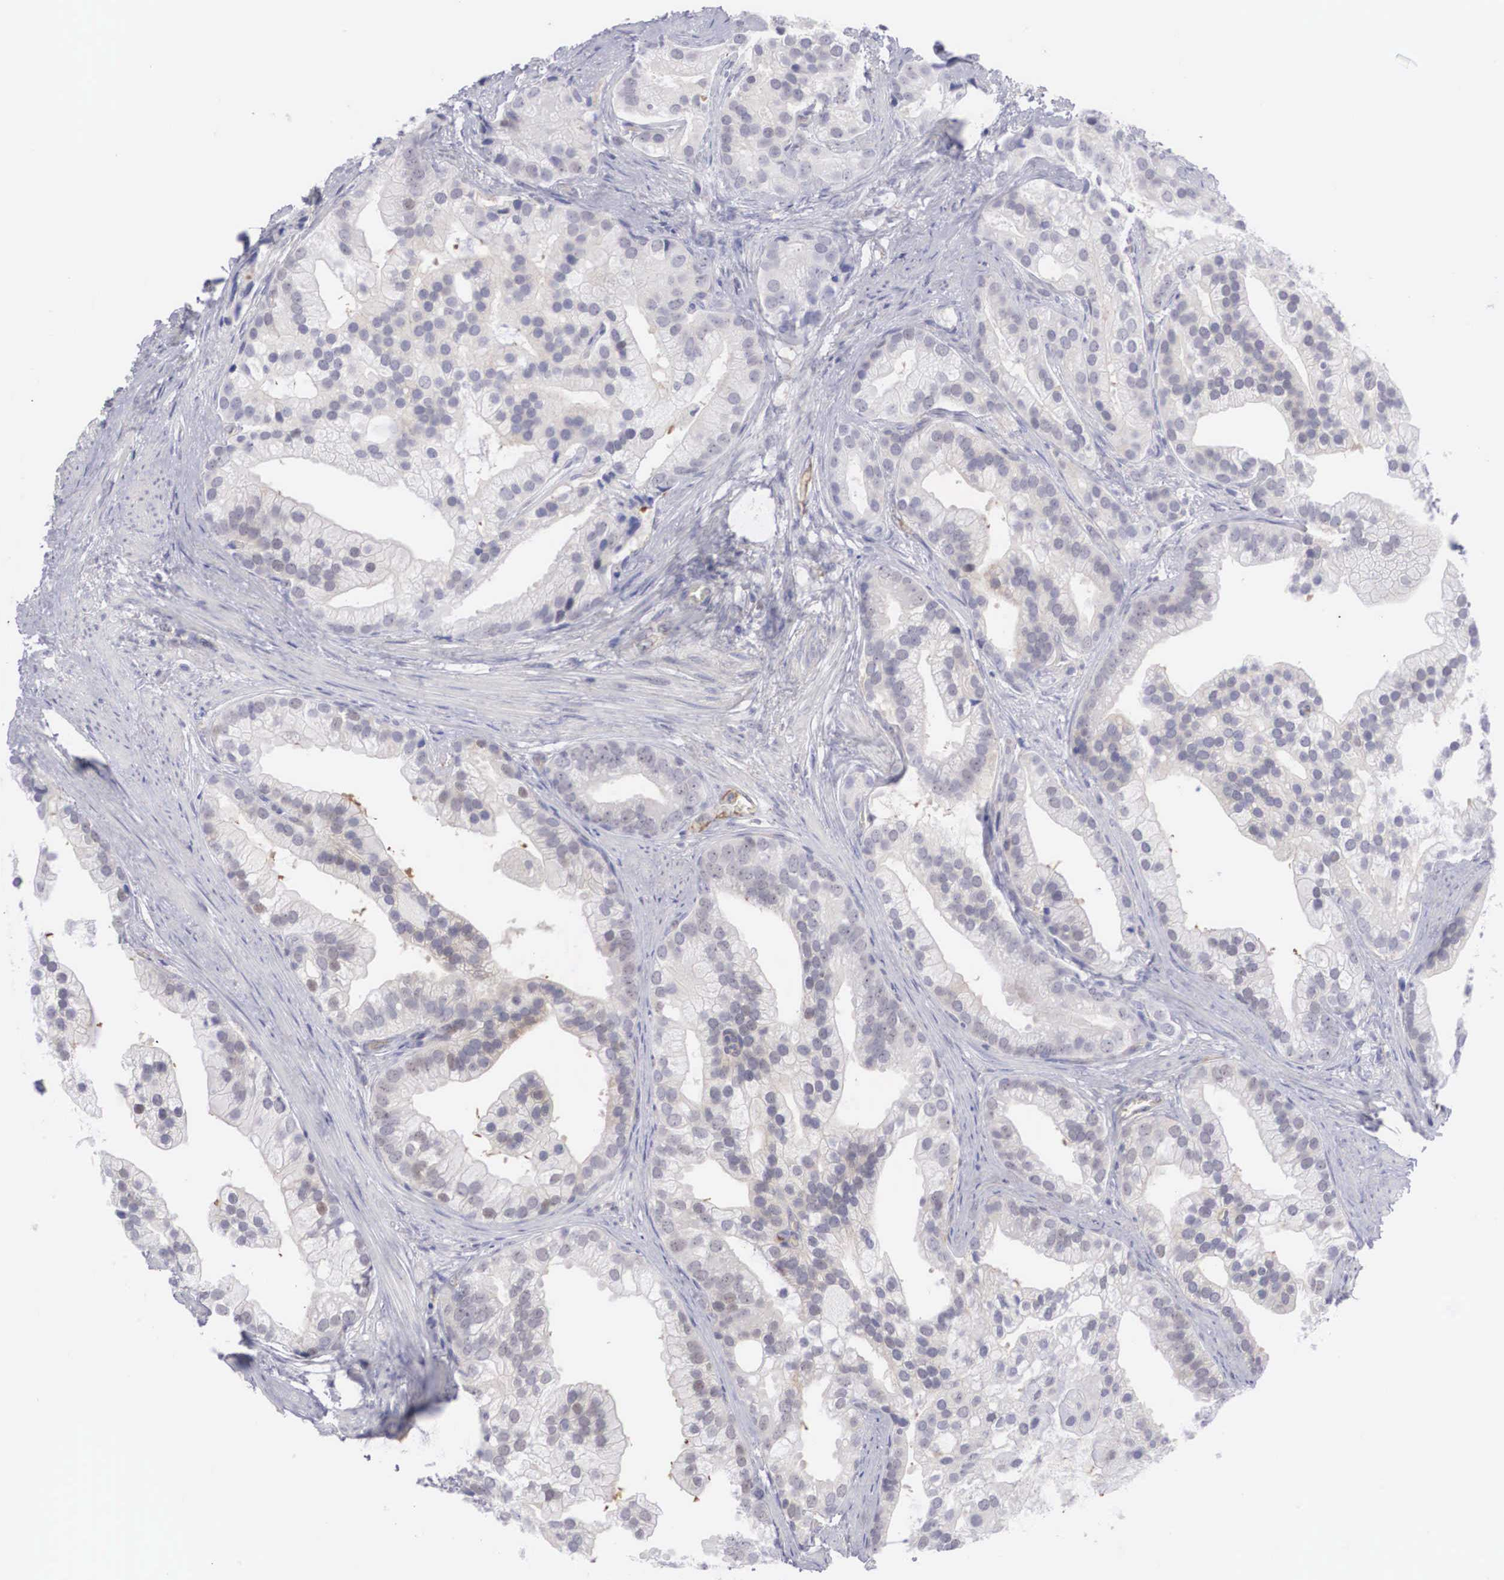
{"staining": {"intensity": "weak", "quantity": "<25%", "location": "nuclear"}, "tissue": "prostate cancer", "cell_type": "Tumor cells", "image_type": "cancer", "snomed": [{"axis": "morphology", "description": "Adenocarcinoma, Medium grade"}, {"axis": "topography", "description": "Prostate"}], "caption": "High magnification brightfield microscopy of prostate cancer stained with DAB (brown) and counterstained with hematoxylin (blue): tumor cells show no significant expression.", "gene": "RBPJ", "patient": {"sex": "male", "age": 65}}